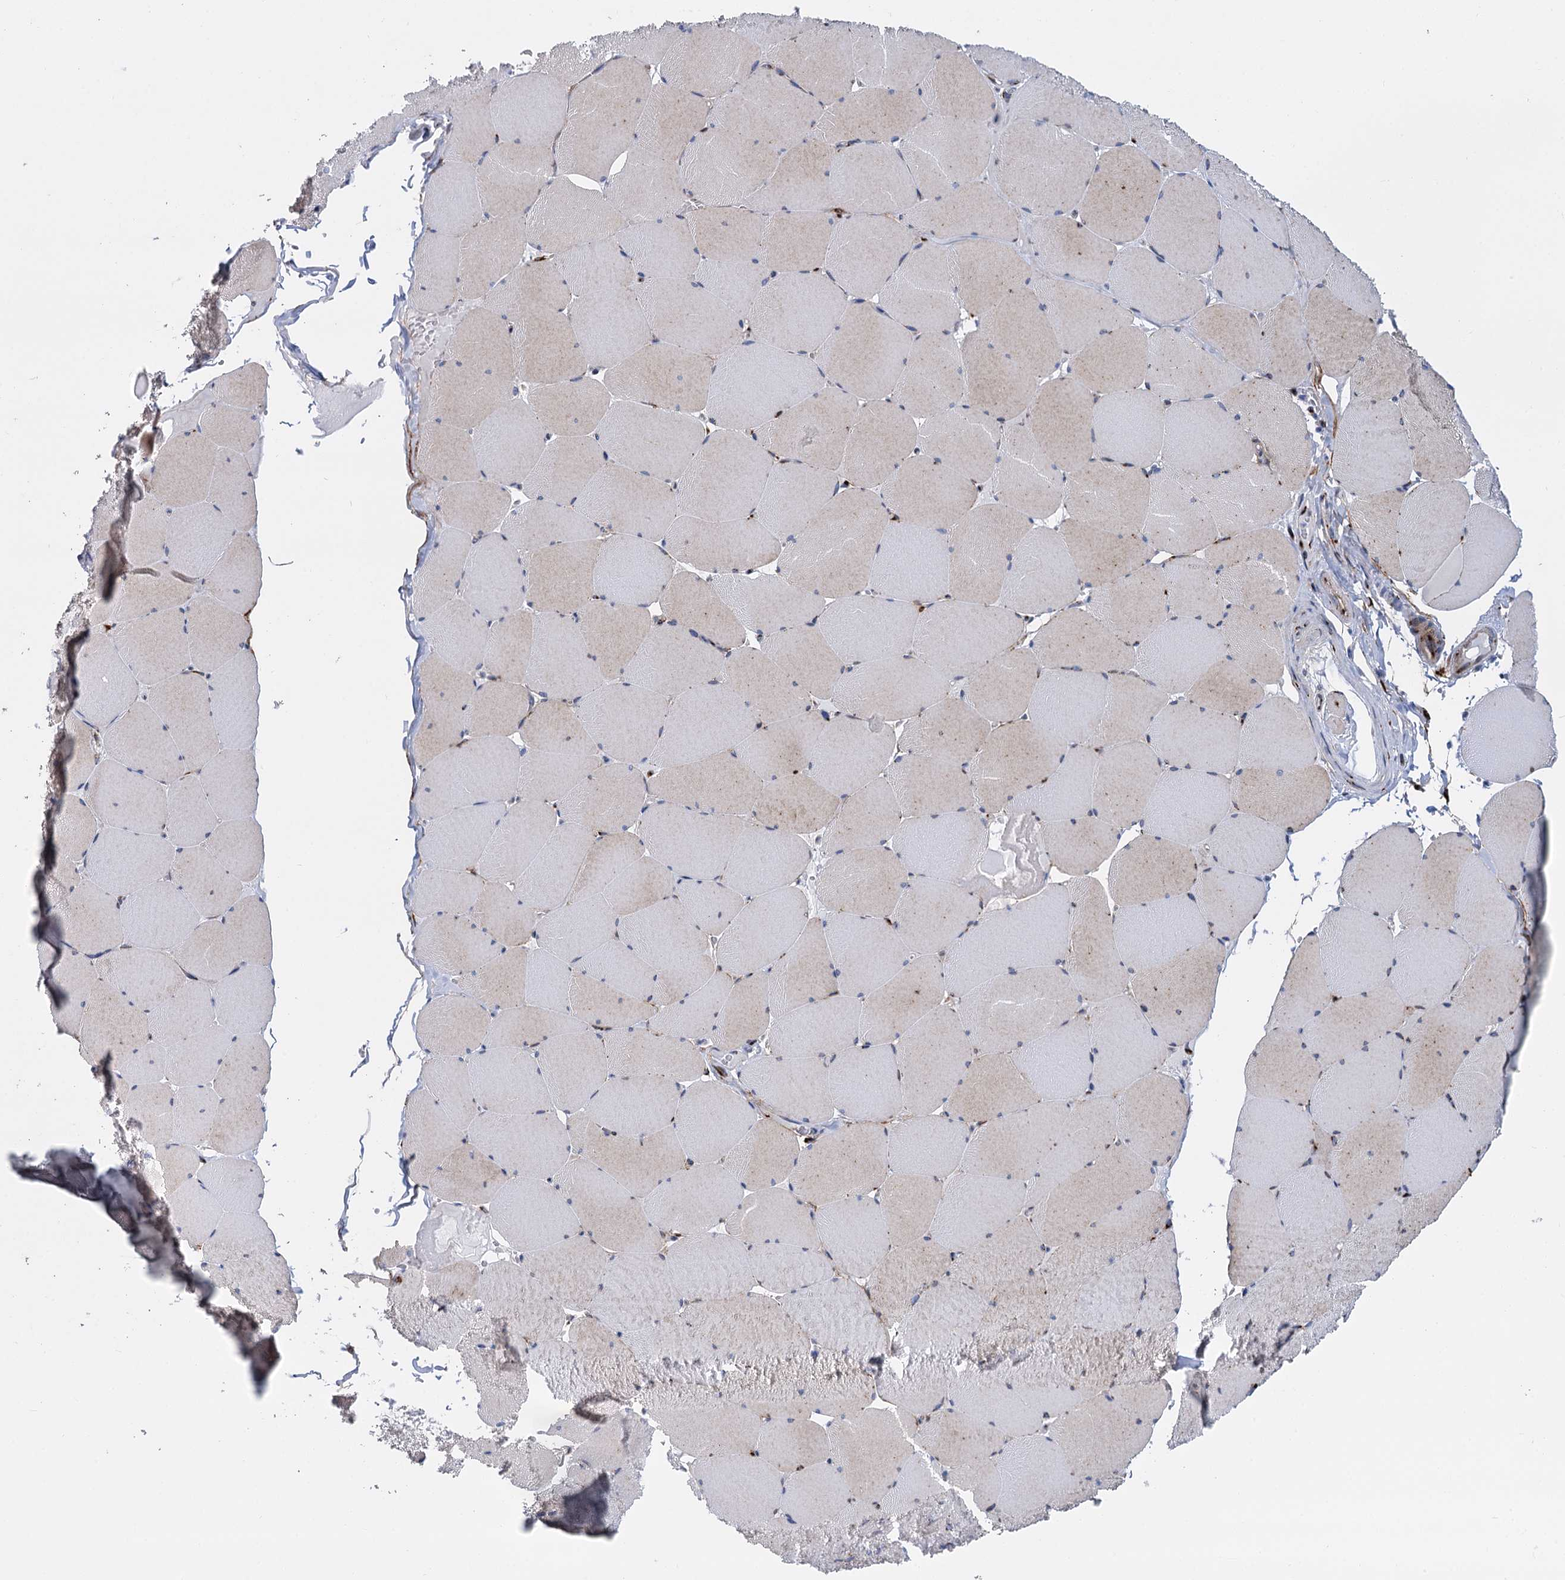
{"staining": {"intensity": "weak", "quantity": "<25%", "location": "cytoplasmic/membranous"}, "tissue": "skeletal muscle", "cell_type": "Myocytes", "image_type": "normal", "snomed": [{"axis": "morphology", "description": "Normal tissue, NOS"}, {"axis": "topography", "description": "Skeletal muscle"}, {"axis": "topography", "description": "Head-Neck"}], "caption": "High magnification brightfield microscopy of normal skeletal muscle stained with DAB (3,3'-diaminobenzidine) (brown) and counterstained with hematoxylin (blue): myocytes show no significant staining. The staining is performed using DAB (3,3'-diaminobenzidine) brown chromogen with nuclei counter-stained in using hematoxylin.", "gene": "SUPT20H", "patient": {"sex": "male", "age": 66}}